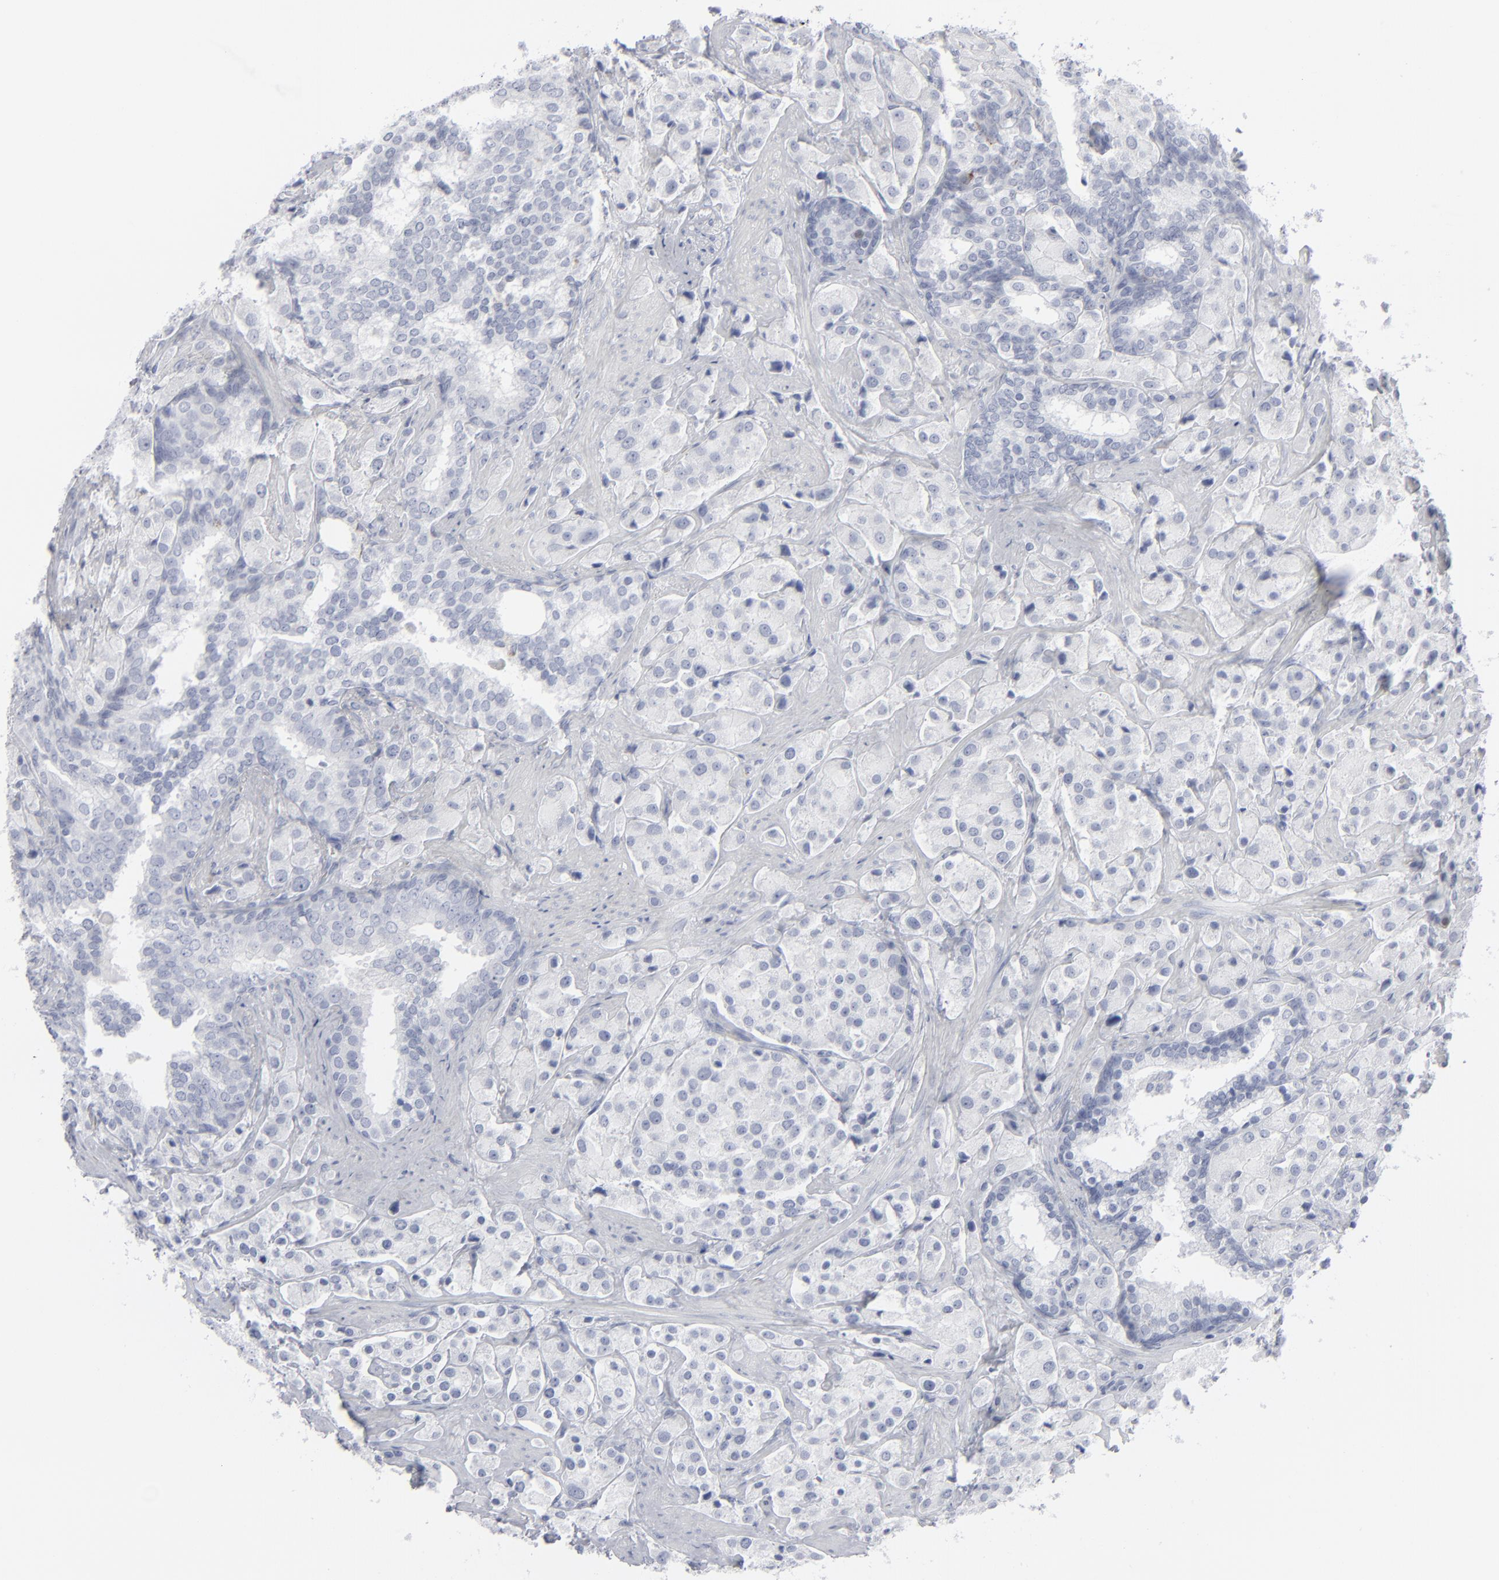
{"staining": {"intensity": "negative", "quantity": "none", "location": "none"}, "tissue": "prostate cancer", "cell_type": "Tumor cells", "image_type": "cancer", "snomed": [{"axis": "morphology", "description": "Adenocarcinoma, Medium grade"}, {"axis": "topography", "description": "Prostate"}], "caption": "Immunohistochemical staining of prostate adenocarcinoma (medium-grade) displays no significant expression in tumor cells.", "gene": "MSLN", "patient": {"sex": "male", "age": 70}}